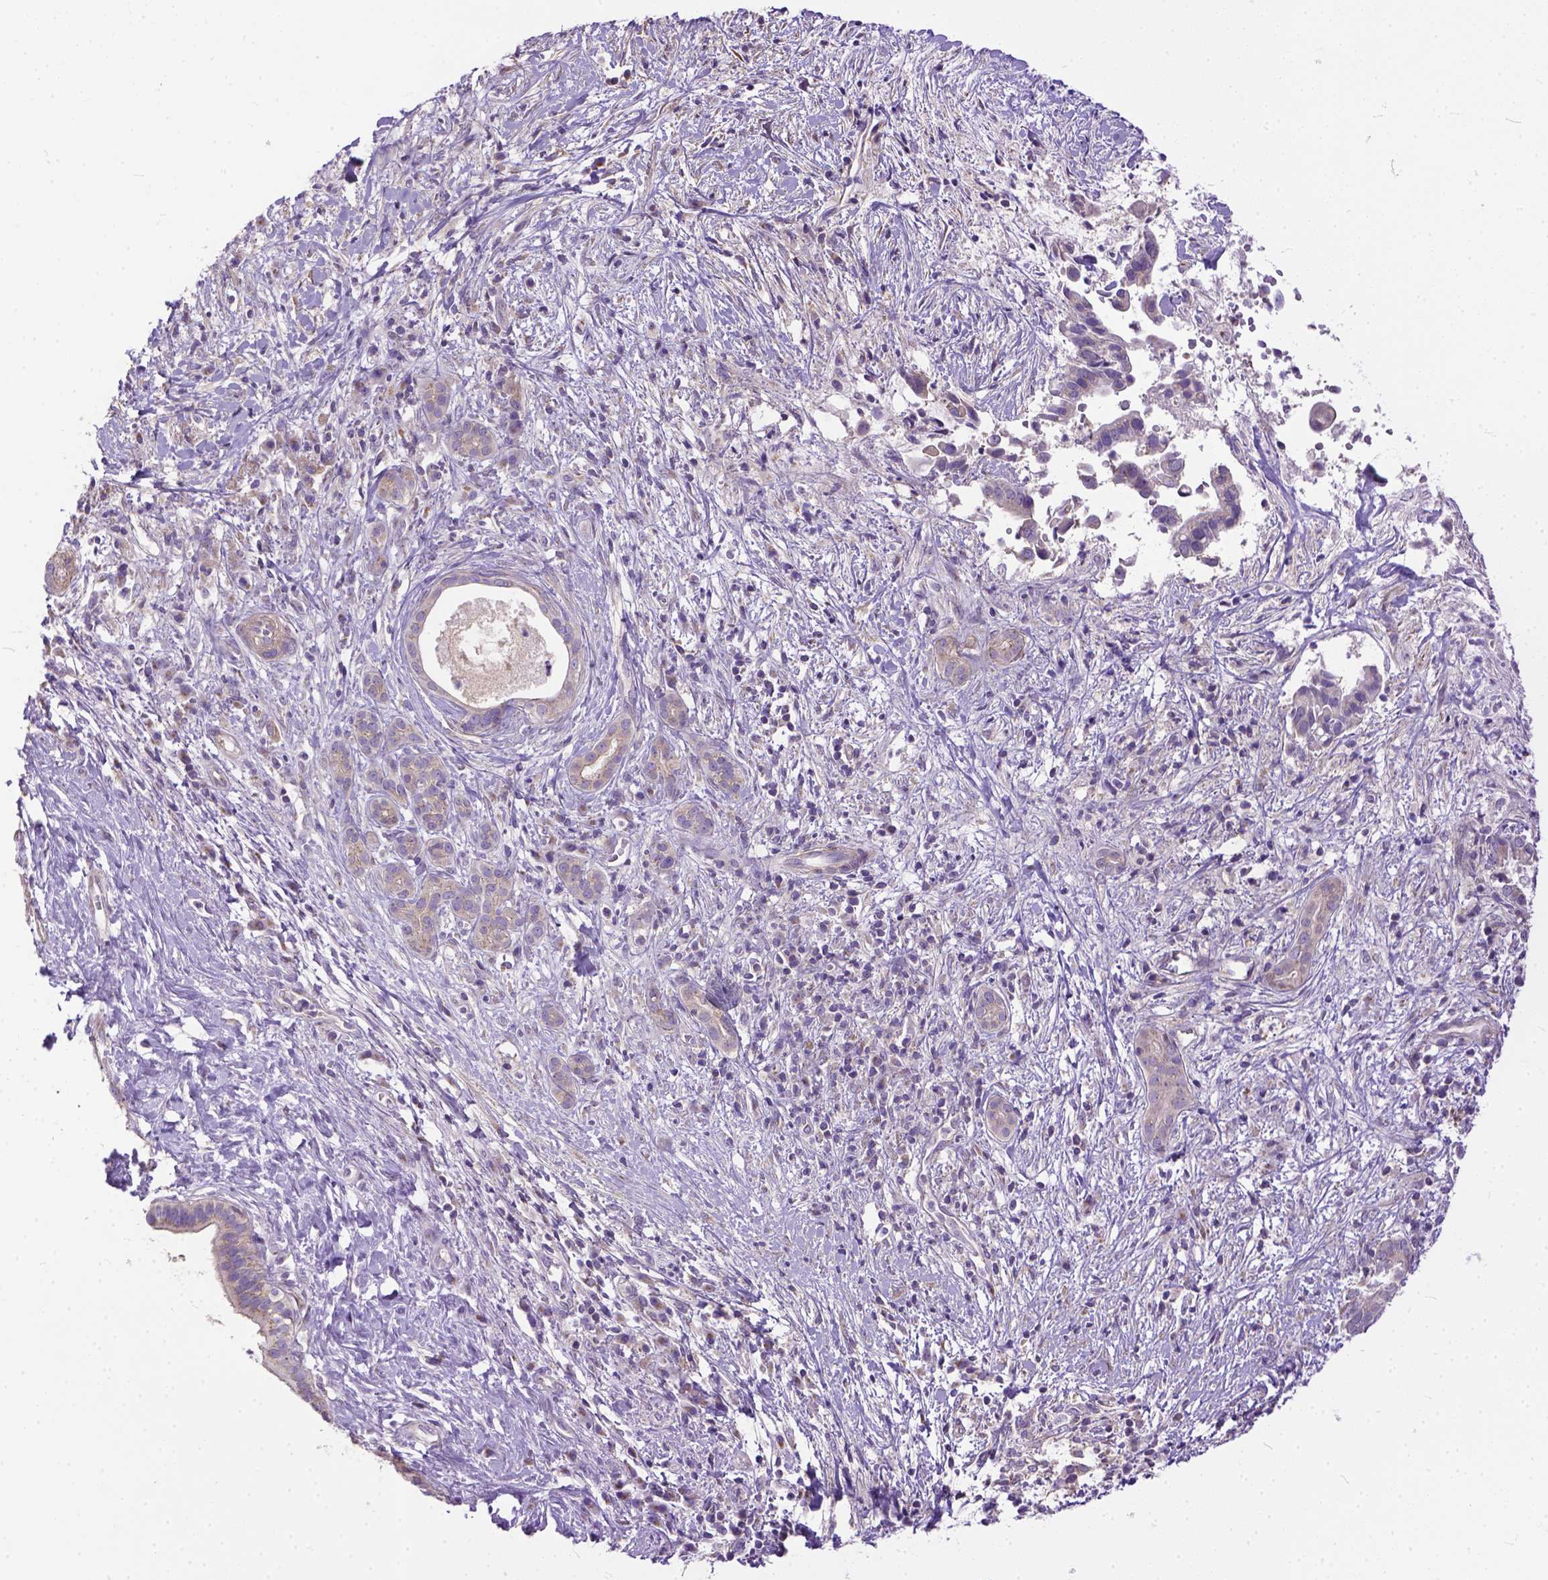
{"staining": {"intensity": "weak", "quantity": "25%-75%", "location": "cytoplasmic/membranous"}, "tissue": "pancreatic cancer", "cell_type": "Tumor cells", "image_type": "cancer", "snomed": [{"axis": "morphology", "description": "Adenocarcinoma, NOS"}, {"axis": "topography", "description": "Pancreas"}], "caption": "Immunohistochemical staining of human pancreatic adenocarcinoma demonstrates weak cytoplasmic/membranous protein staining in approximately 25%-75% of tumor cells. (Brightfield microscopy of DAB IHC at high magnification).", "gene": "BANF2", "patient": {"sex": "male", "age": 61}}